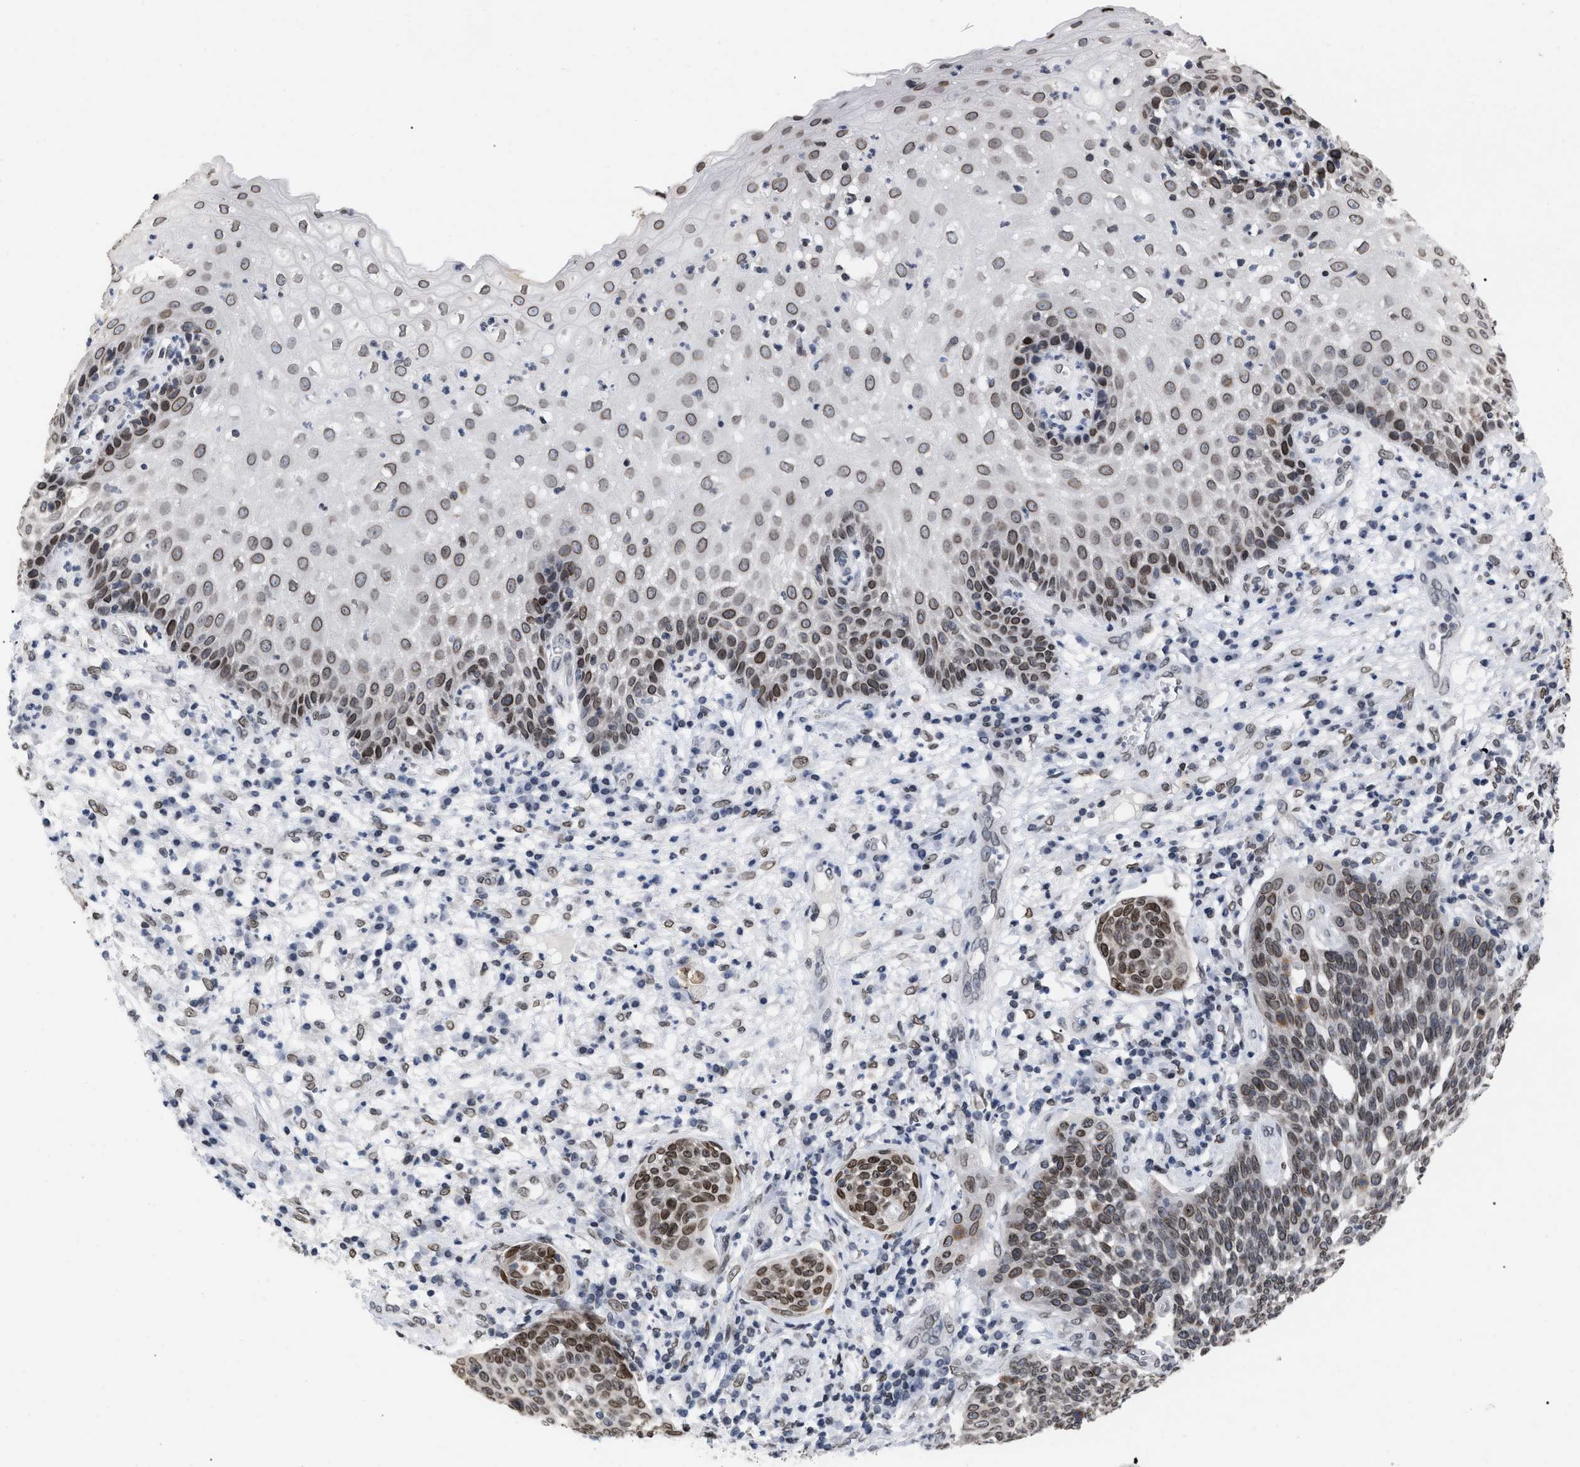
{"staining": {"intensity": "moderate", "quantity": "25%-75%", "location": "cytoplasmic/membranous,nuclear"}, "tissue": "cervical cancer", "cell_type": "Tumor cells", "image_type": "cancer", "snomed": [{"axis": "morphology", "description": "Squamous cell carcinoma, NOS"}, {"axis": "topography", "description": "Cervix"}], "caption": "High-magnification brightfield microscopy of squamous cell carcinoma (cervical) stained with DAB (3,3'-diaminobenzidine) (brown) and counterstained with hematoxylin (blue). tumor cells exhibit moderate cytoplasmic/membranous and nuclear expression is seen in about25%-75% of cells. Using DAB (3,3'-diaminobenzidine) (brown) and hematoxylin (blue) stains, captured at high magnification using brightfield microscopy.", "gene": "TPR", "patient": {"sex": "female", "age": 34}}